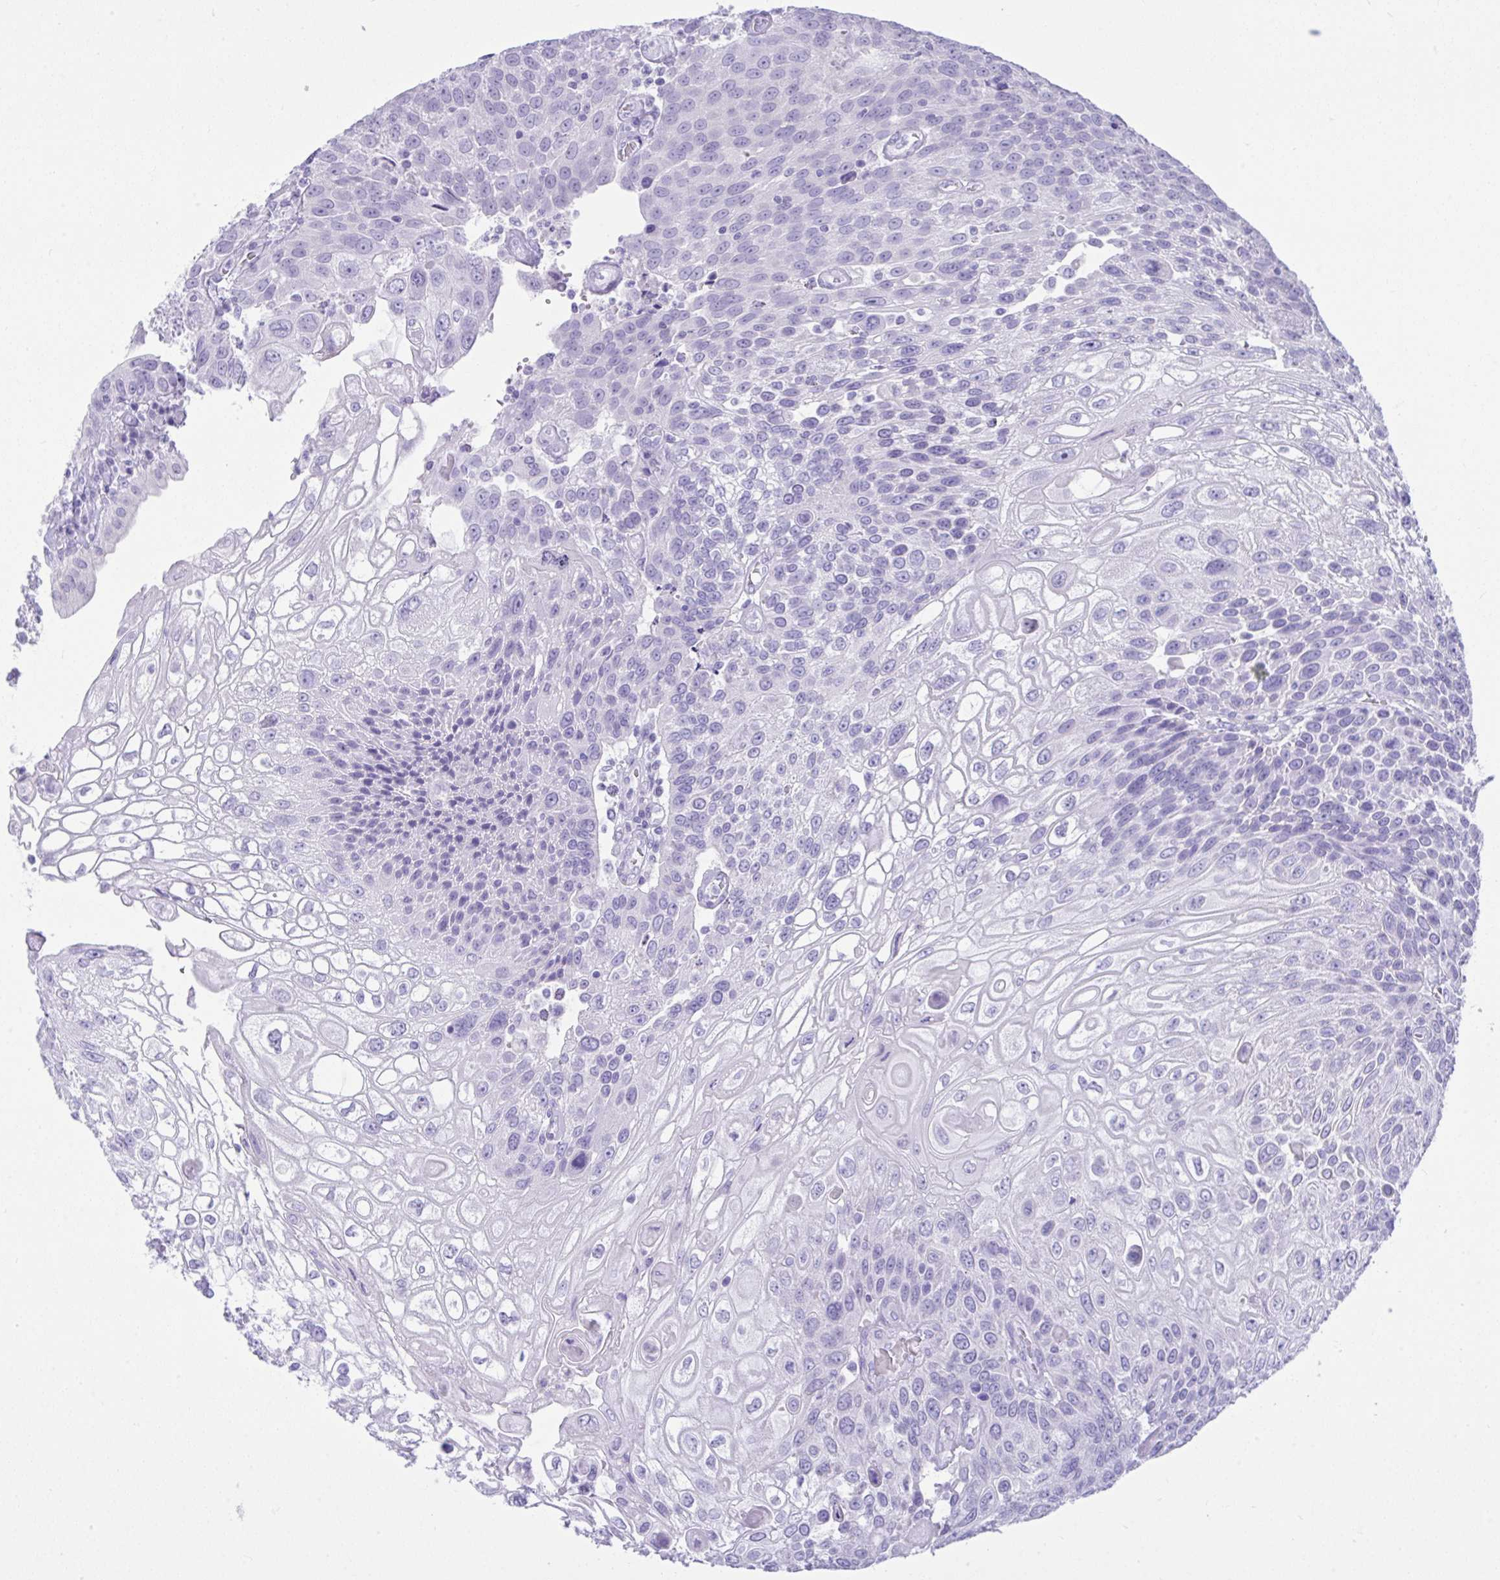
{"staining": {"intensity": "negative", "quantity": "none", "location": "none"}, "tissue": "urothelial cancer", "cell_type": "Tumor cells", "image_type": "cancer", "snomed": [{"axis": "morphology", "description": "Urothelial carcinoma, High grade"}, {"axis": "topography", "description": "Urinary bladder"}], "caption": "The histopathology image displays no significant expression in tumor cells of urothelial carcinoma (high-grade).", "gene": "PSCA", "patient": {"sex": "female", "age": 70}}